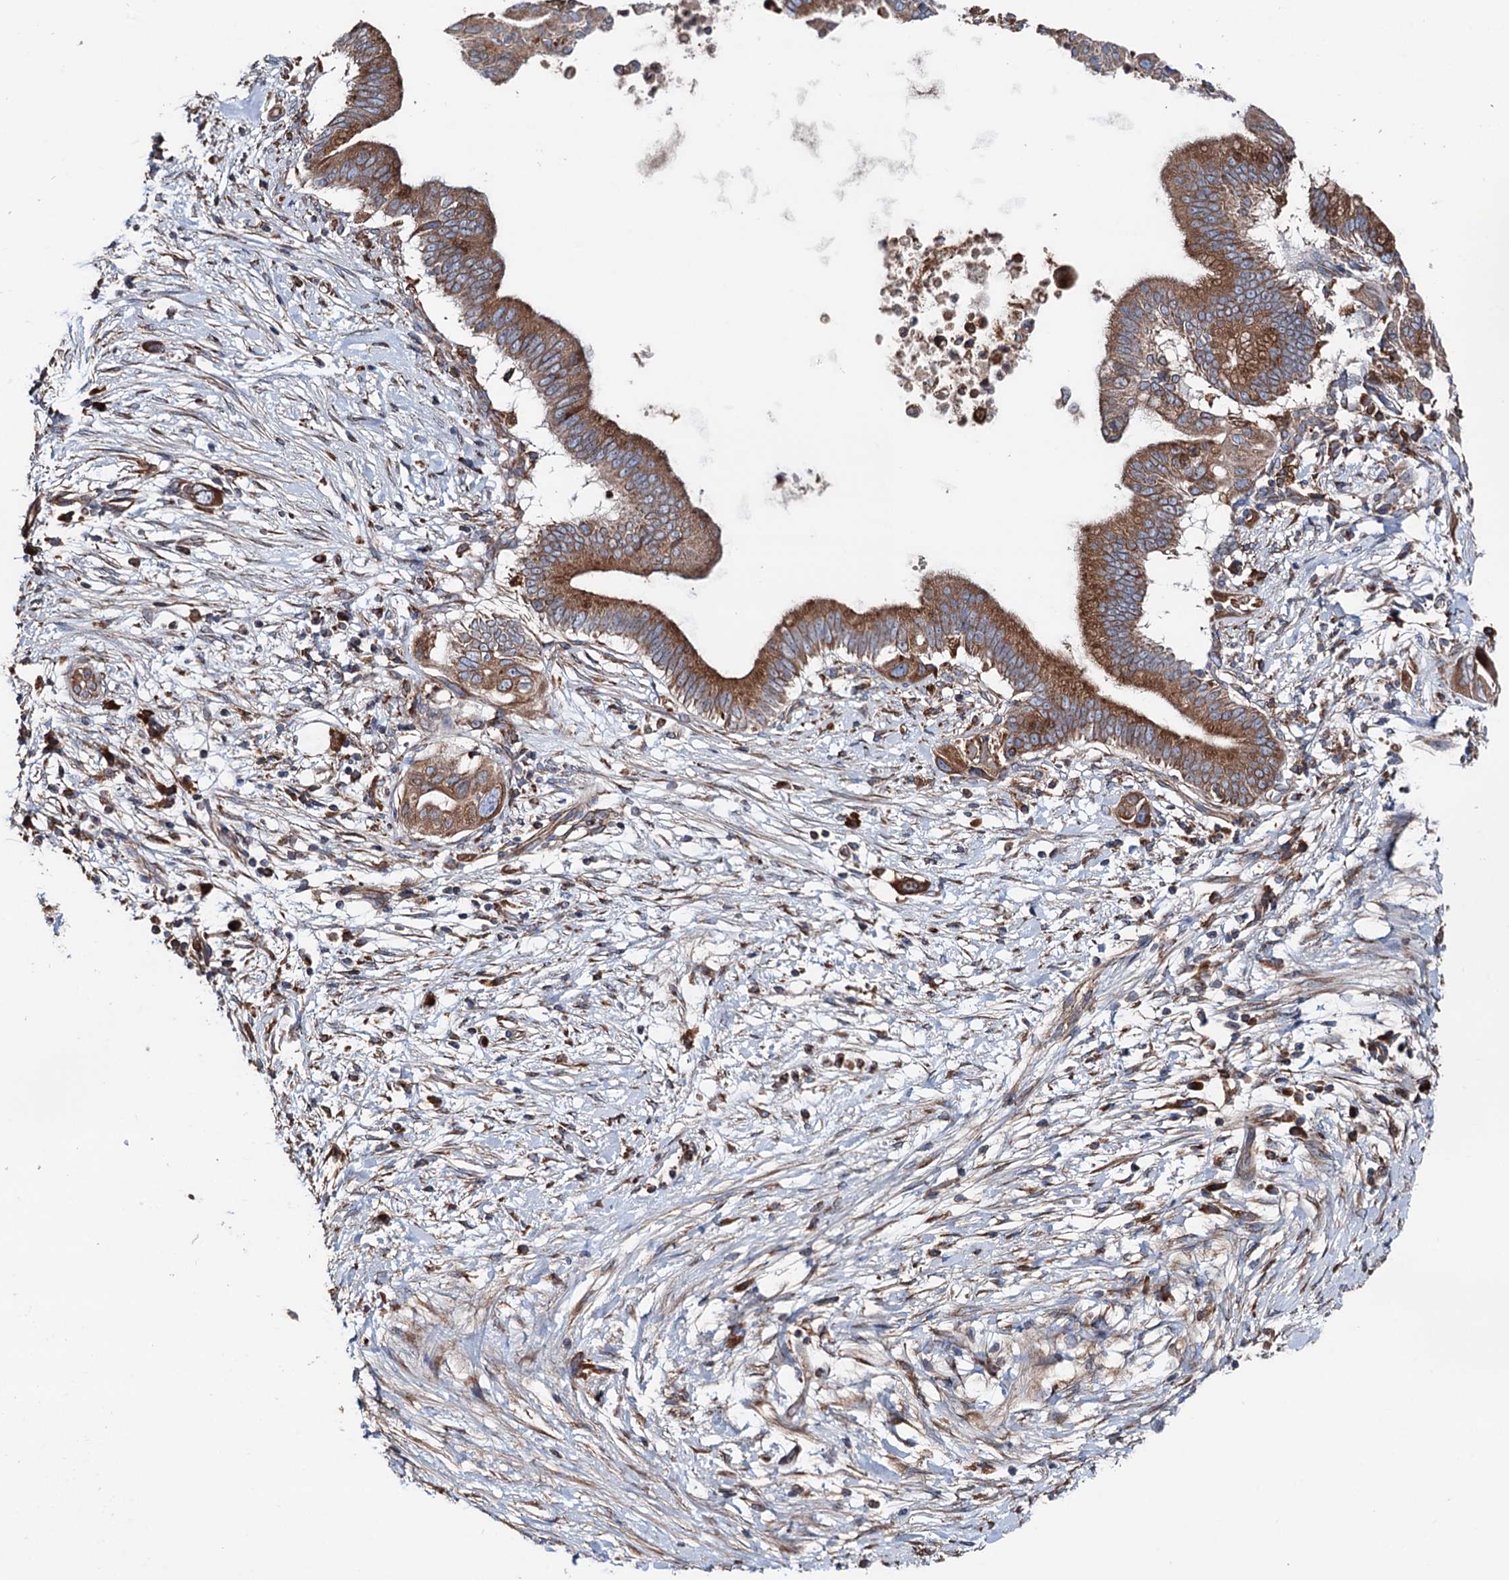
{"staining": {"intensity": "moderate", "quantity": ">75%", "location": "cytoplasmic/membranous"}, "tissue": "pancreatic cancer", "cell_type": "Tumor cells", "image_type": "cancer", "snomed": [{"axis": "morphology", "description": "Adenocarcinoma, NOS"}, {"axis": "topography", "description": "Pancreas"}], "caption": "Pancreatic cancer (adenocarcinoma) tissue shows moderate cytoplasmic/membranous staining in approximately >75% of tumor cells", "gene": "ERP29", "patient": {"sex": "male", "age": 68}}